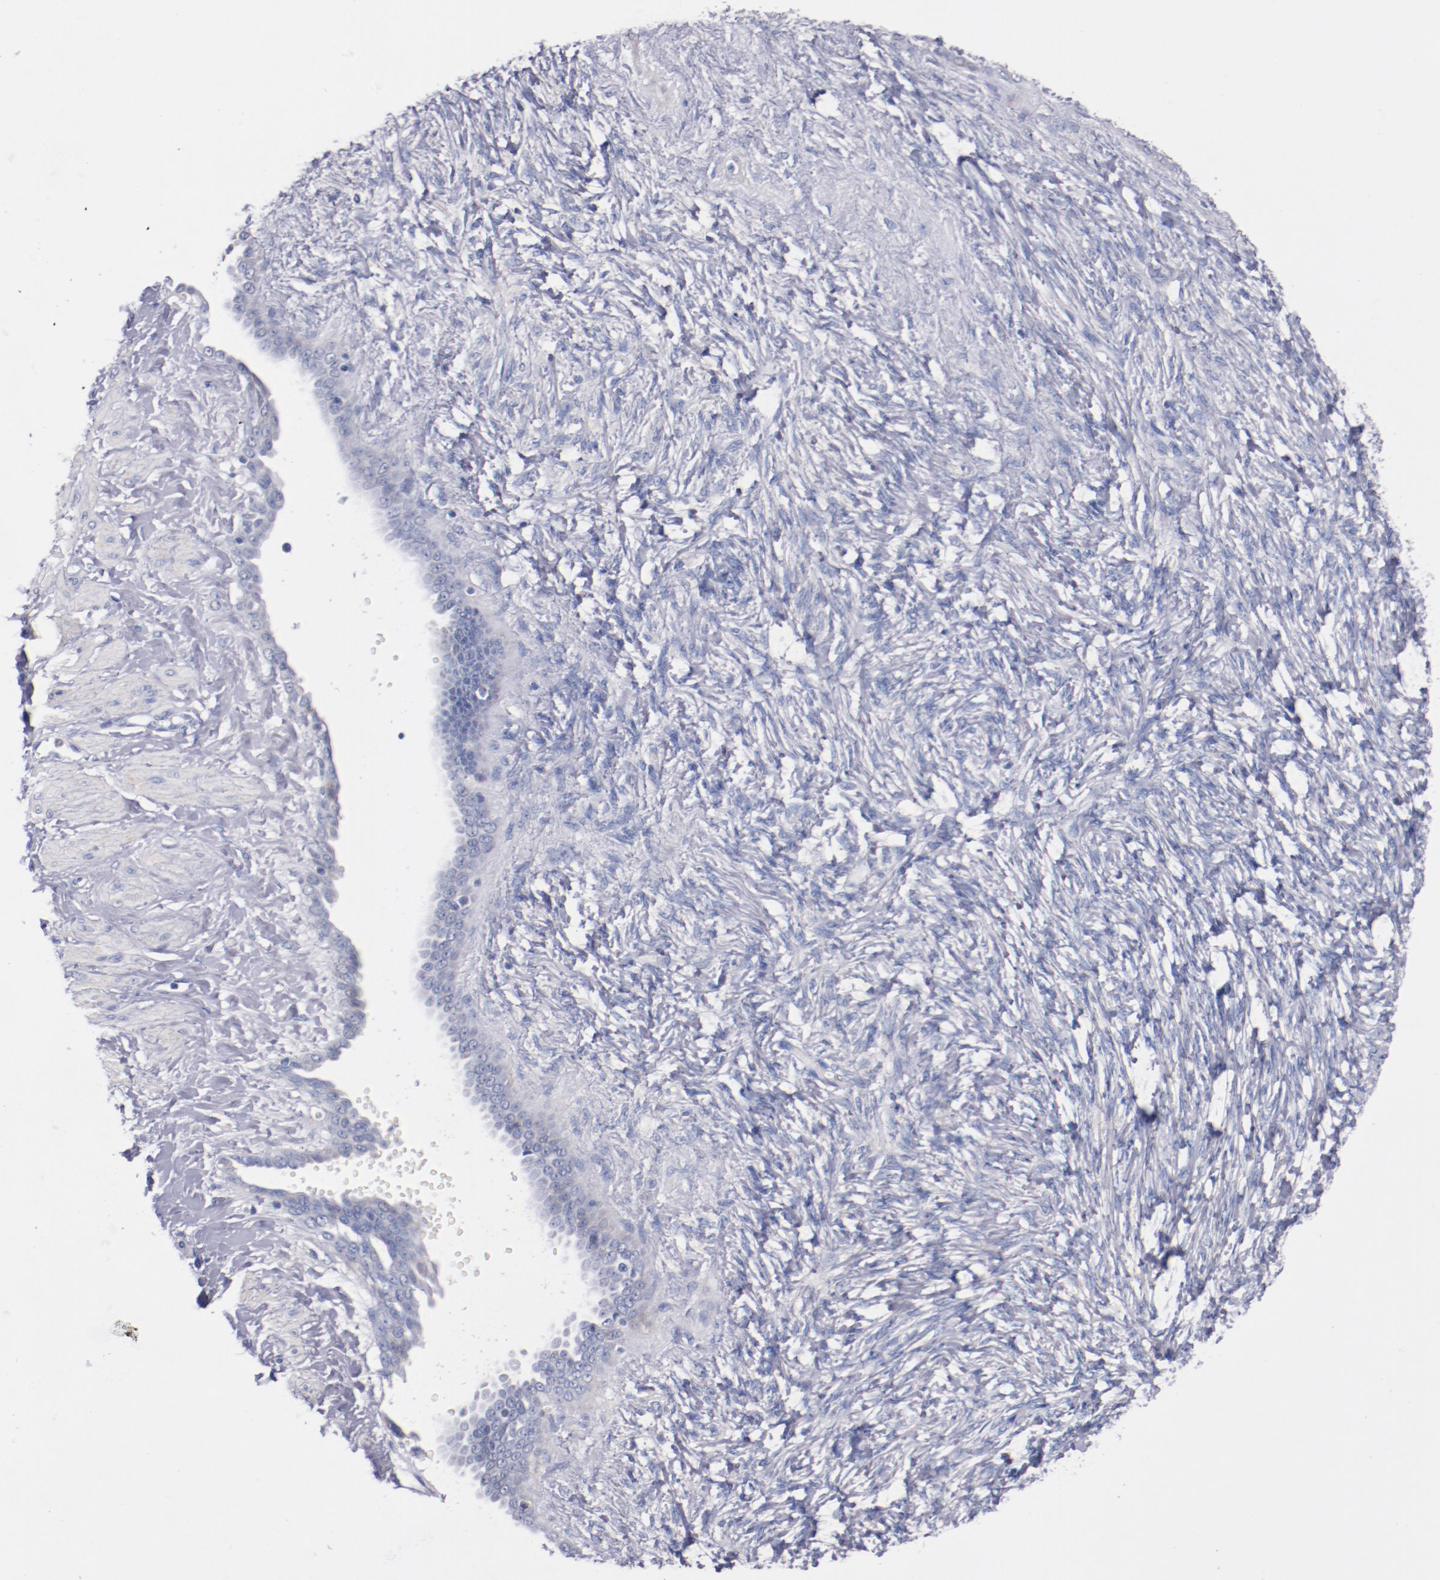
{"staining": {"intensity": "negative", "quantity": "none", "location": "none"}, "tissue": "ovarian cancer", "cell_type": "Tumor cells", "image_type": "cancer", "snomed": [{"axis": "morphology", "description": "Normal tissue, NOS"}, {"axis": "morphology", "description": "Cystadenocarcinoma, serous, NOS"}, {"axis": "topography", "description": "Ovary"}], "caption": "IHC micrograph of ovarian serous cystadenocarcinoma stained for a protein (brown), which exhibits no staining in tumor cells.", "gene": "CNTNAP2", "patient": {"sex": "female", "age": 62}}